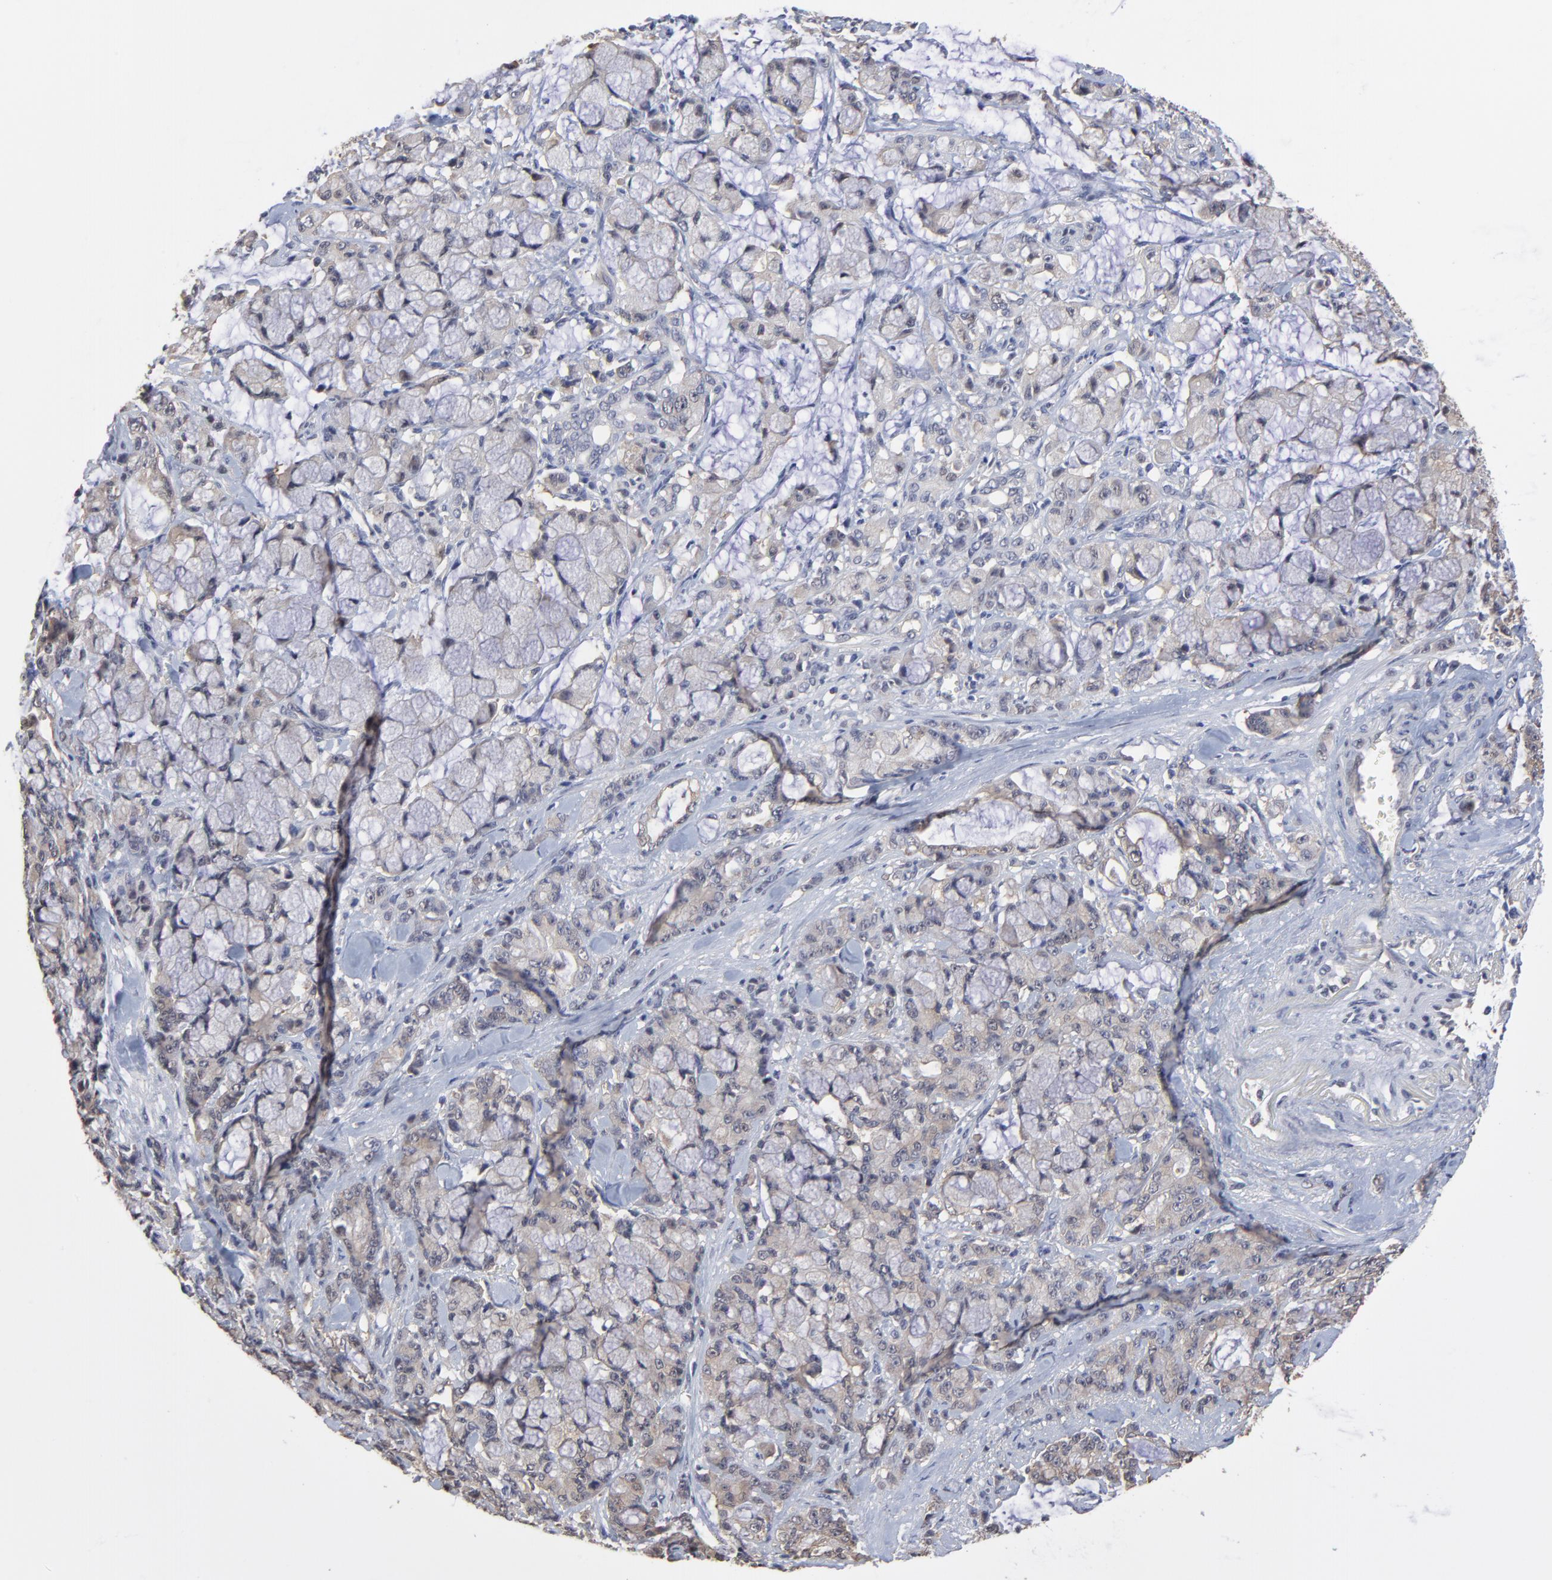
{"staining": {"intensity": "weak", "quantity": ">75%", "location": "cytoplasmic/membranous"}, "tissue": "pancreatic cancer", "cell_type": "Tumor cells", "image_type": "cancer", "snomed": [{"axis": "morphology", "description": "Adenocarcinoma, NOS"}, {"axis": "topography", "description": "Pancreas"}], "caption": "Protein expression by immunohistochemistry demonstrates weak cytoplasmic/membranous expression in about >75% of tumor cells in pancreatic adenocarcinoma.", "gene": "CCT2", "patient": {"sex": "female", "age": 73}}